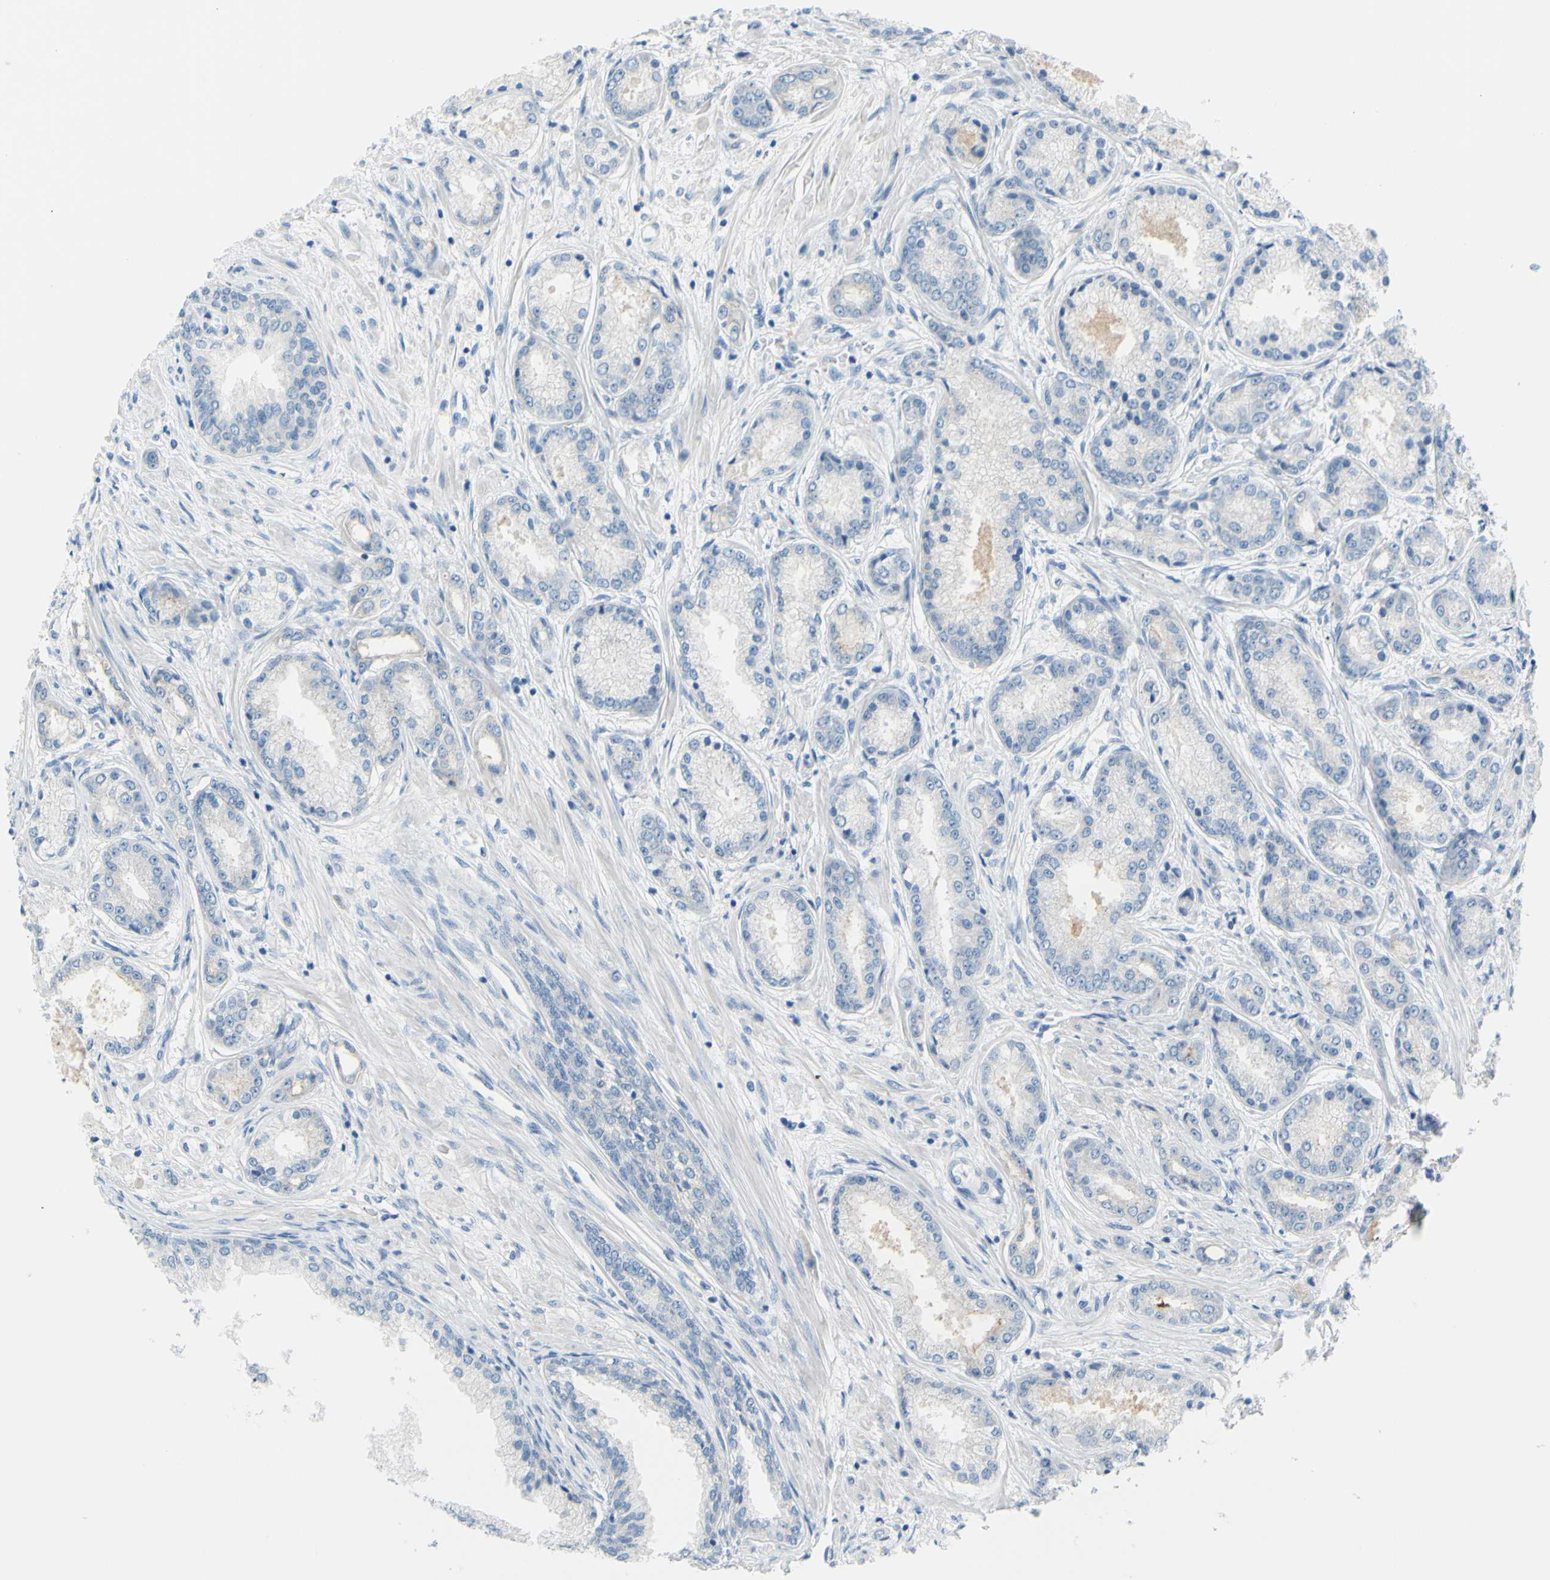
{"staining": {"intensity": "weak", "quantity": "<25%", "location": "cytoplasmic/membranous"}, "tissue": "prostate cancer", "cell_type": "Tumor cells", "image_type": "cancer", "snomed": [{"axis": "morphology", "description": "Adenocarcinoma, High grade"}, {"axis": "topography", "description": "Prostate"}], "caption": "High-grade adenocarcinoma (prostate) was stained to show a protein in brown. There is no significant expression in tumor cells. Brightfield microscopy of IHC stained with DAB (brown) and hematoxylin (blue), captured at high magnification.", "gene": "SLC1A2", "patient": {"sex": "male", "age": 59}}